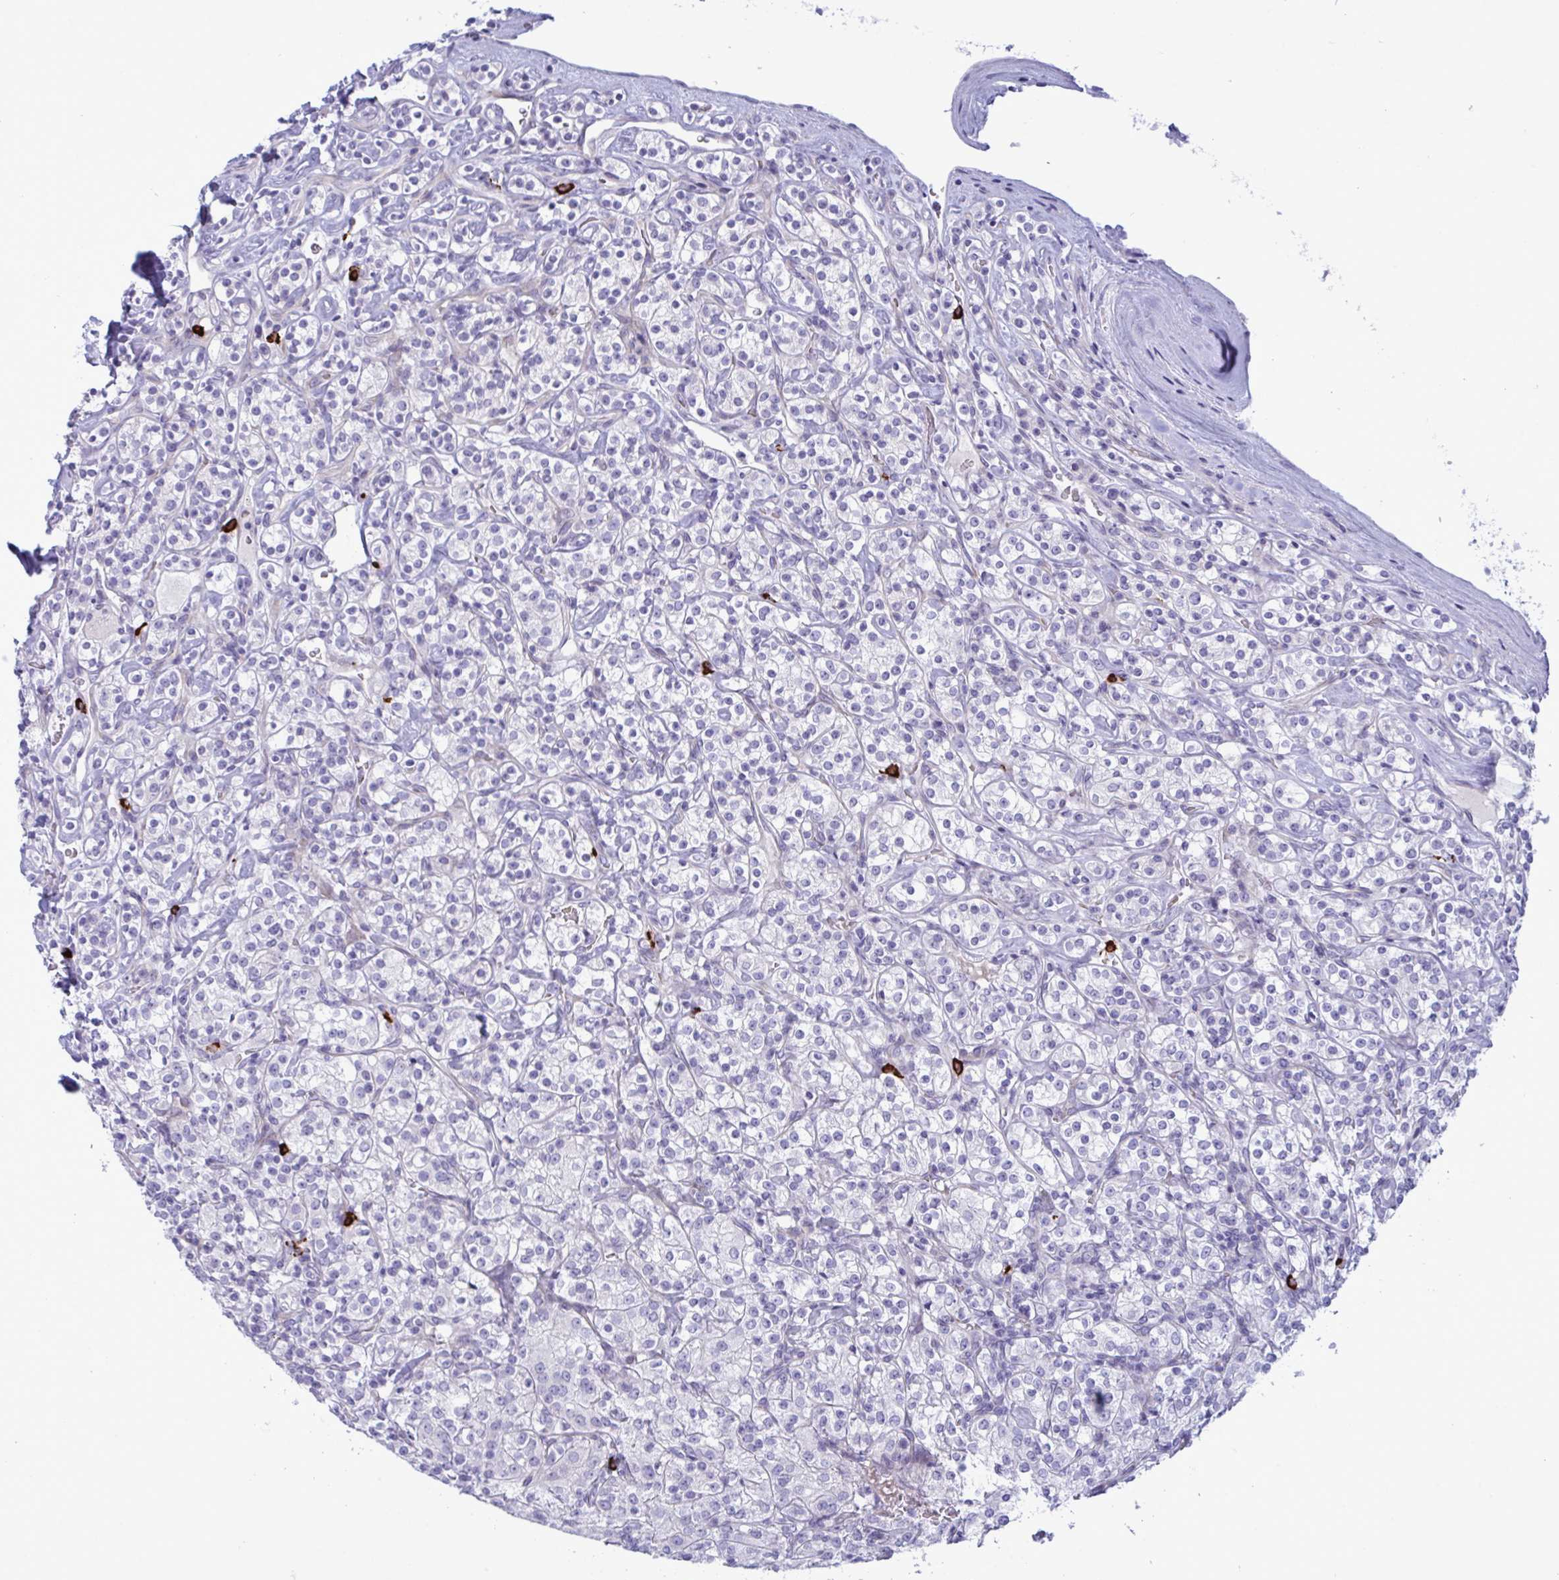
{"staining": {"intensity": "negative", "quantity": "none", "location": "none"}, "tissue": "renal cancer", "cell_type": "Tumor cells", "image_type": "cancer", "snomed": [{"axis": "morphology", "description": "Adenocarcinoma, NOS"}, {"axis": "topography", "description": "Kidney"}], "caption": "Human renal cancer stained for a protein using immunohistochemistry reveals no expression in tumor cells.", "gene": "ZNF684", "patient": {"sex": "male", "age": 77}}